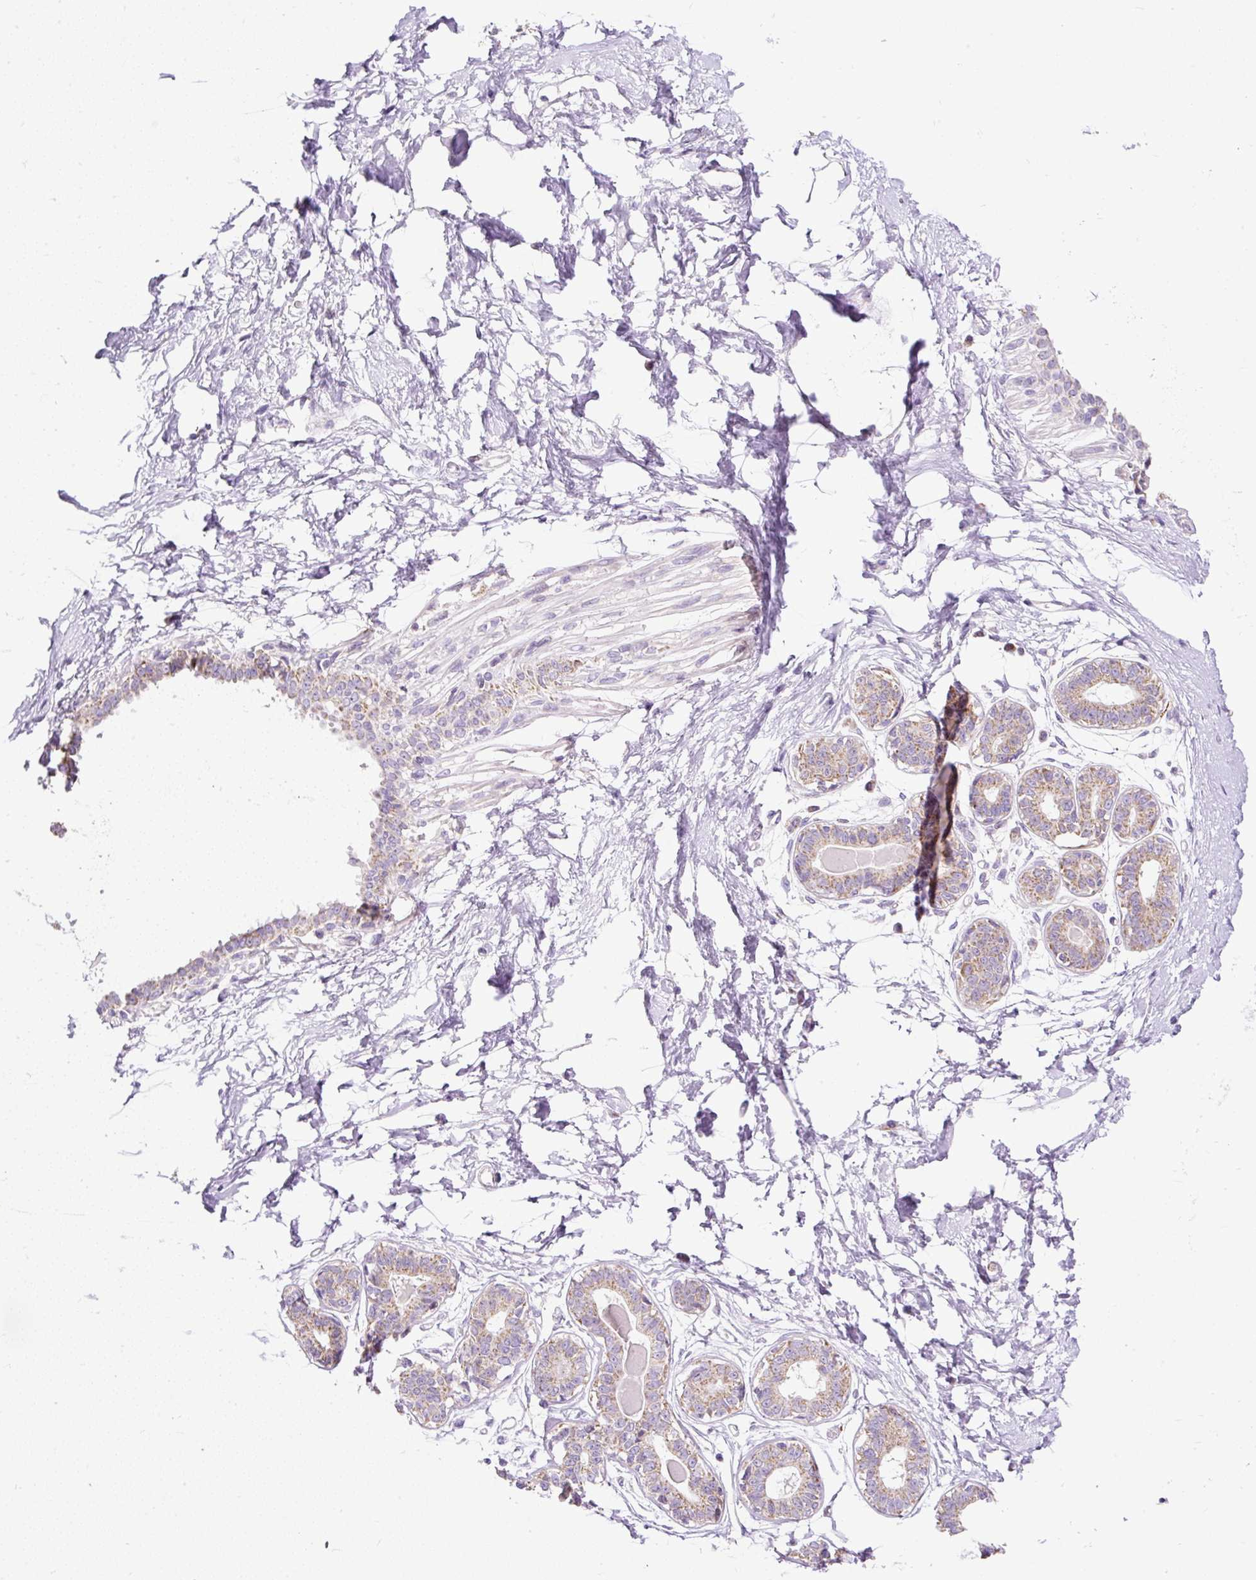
{"staining": {"intensity": "negative", "quantity": "none", "location": "none"}, "tissue": "breast", "cell_type": "Adipocytes", "image_type": "normal", "snomed": [{"axis": "morphology", "description": "Normal tissue, NOS"}, {"axis": "topography", "description": "Breast"}], "caption": "Human breast stained for a protein using immunohistochemistry reveals no positivity in adipocytes.", "gene": "FMC1", "patient": {"sex": "female", "age": 45}}